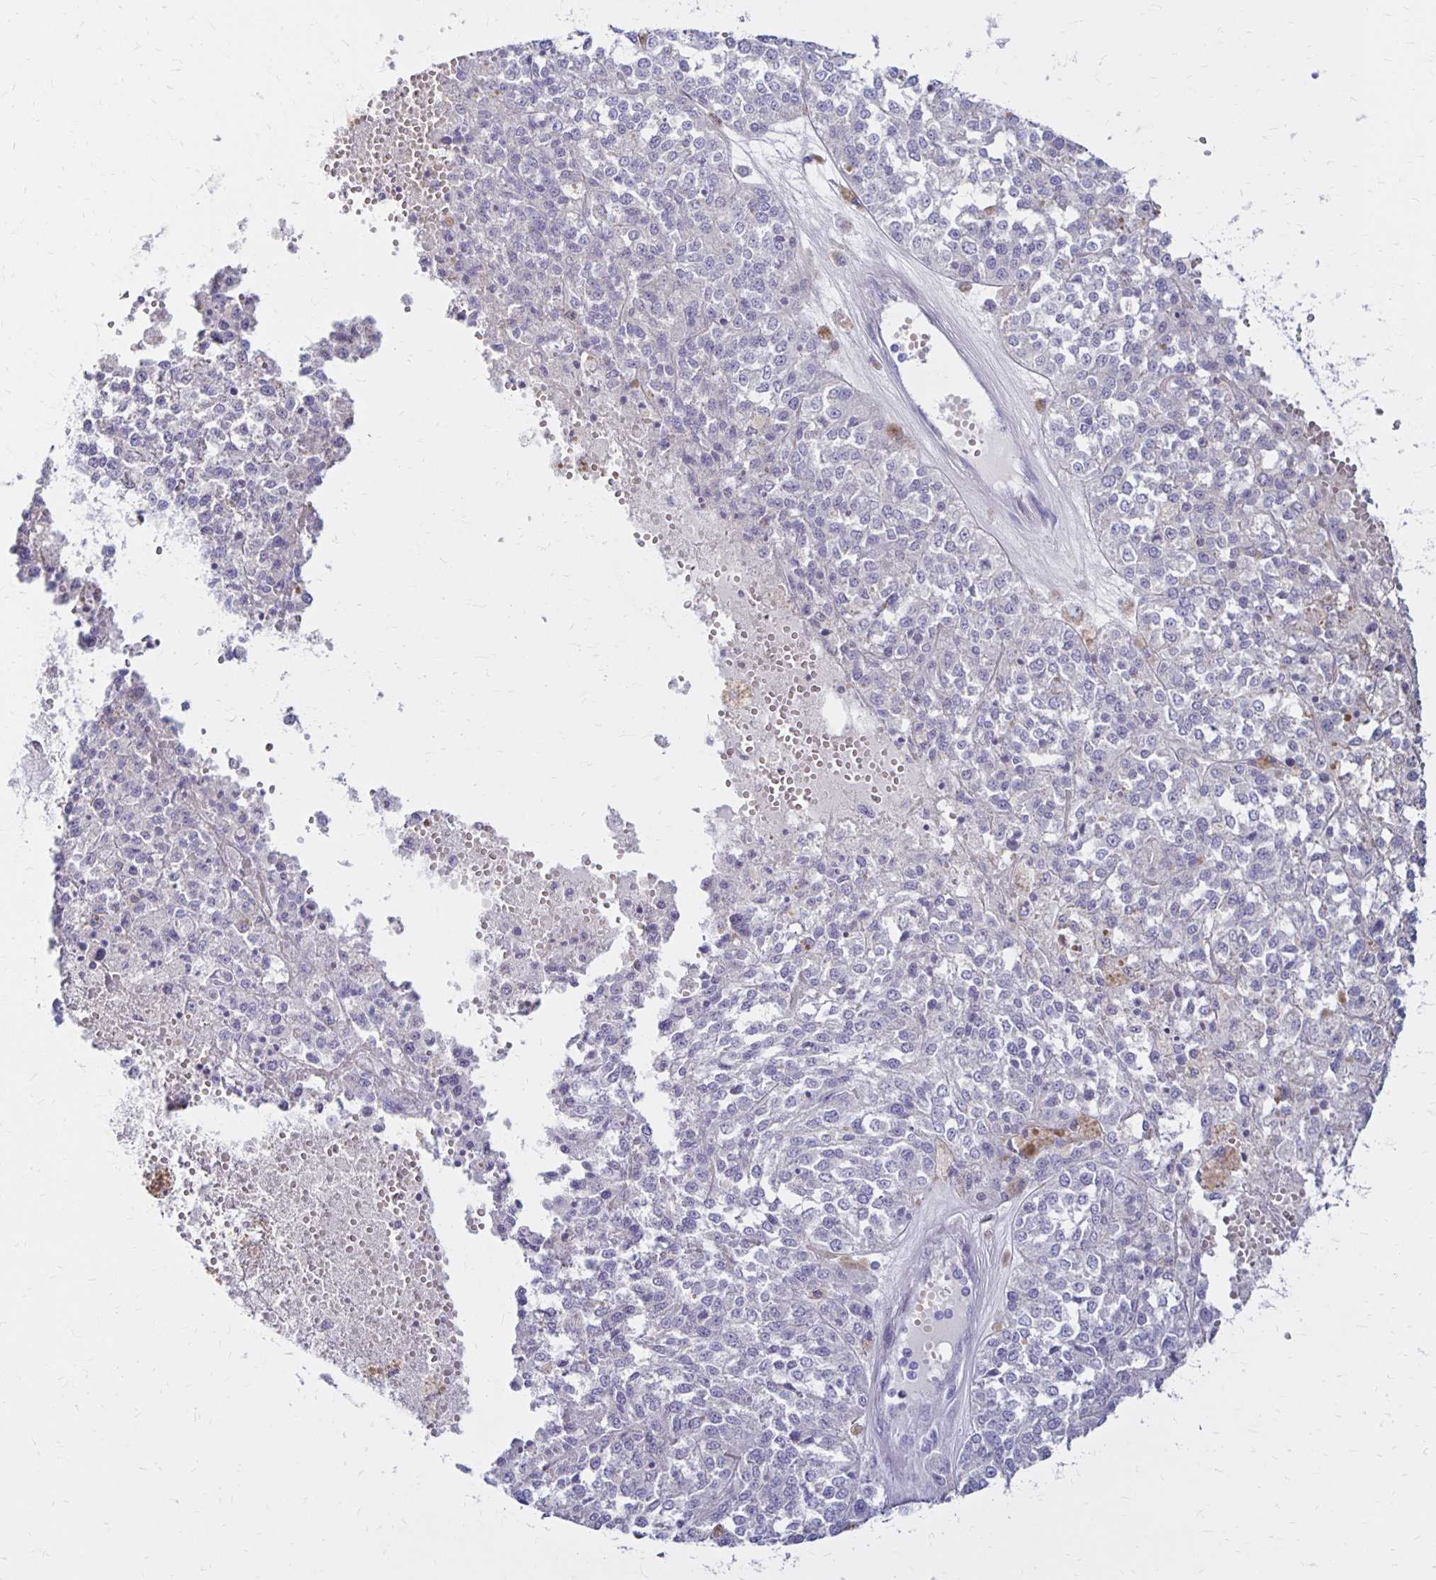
{"staining": {"intensity": "negative", "quantity": "none", "location": "none"}, "tissue": "melanoma", "cell_type": "Tumor cells", "image_type": "cancer", "snomed": [{"axis": "morphology", "description": "Malignant melanoma, Metastatic site"}, {"axis": "topography", "description": "Lymph node"}], "caption": "This is a histopathology image of immunohistochemistry staining of melanoma, which shows no staining in tumor cells. The staining was performed using DAB to visualize the protein expression in brown, while the nuclei were stained in blue with hematoxylin (Magnification: 20x).", "gene": "FNTB", "patient": {"sex": "female", "age": 64}}